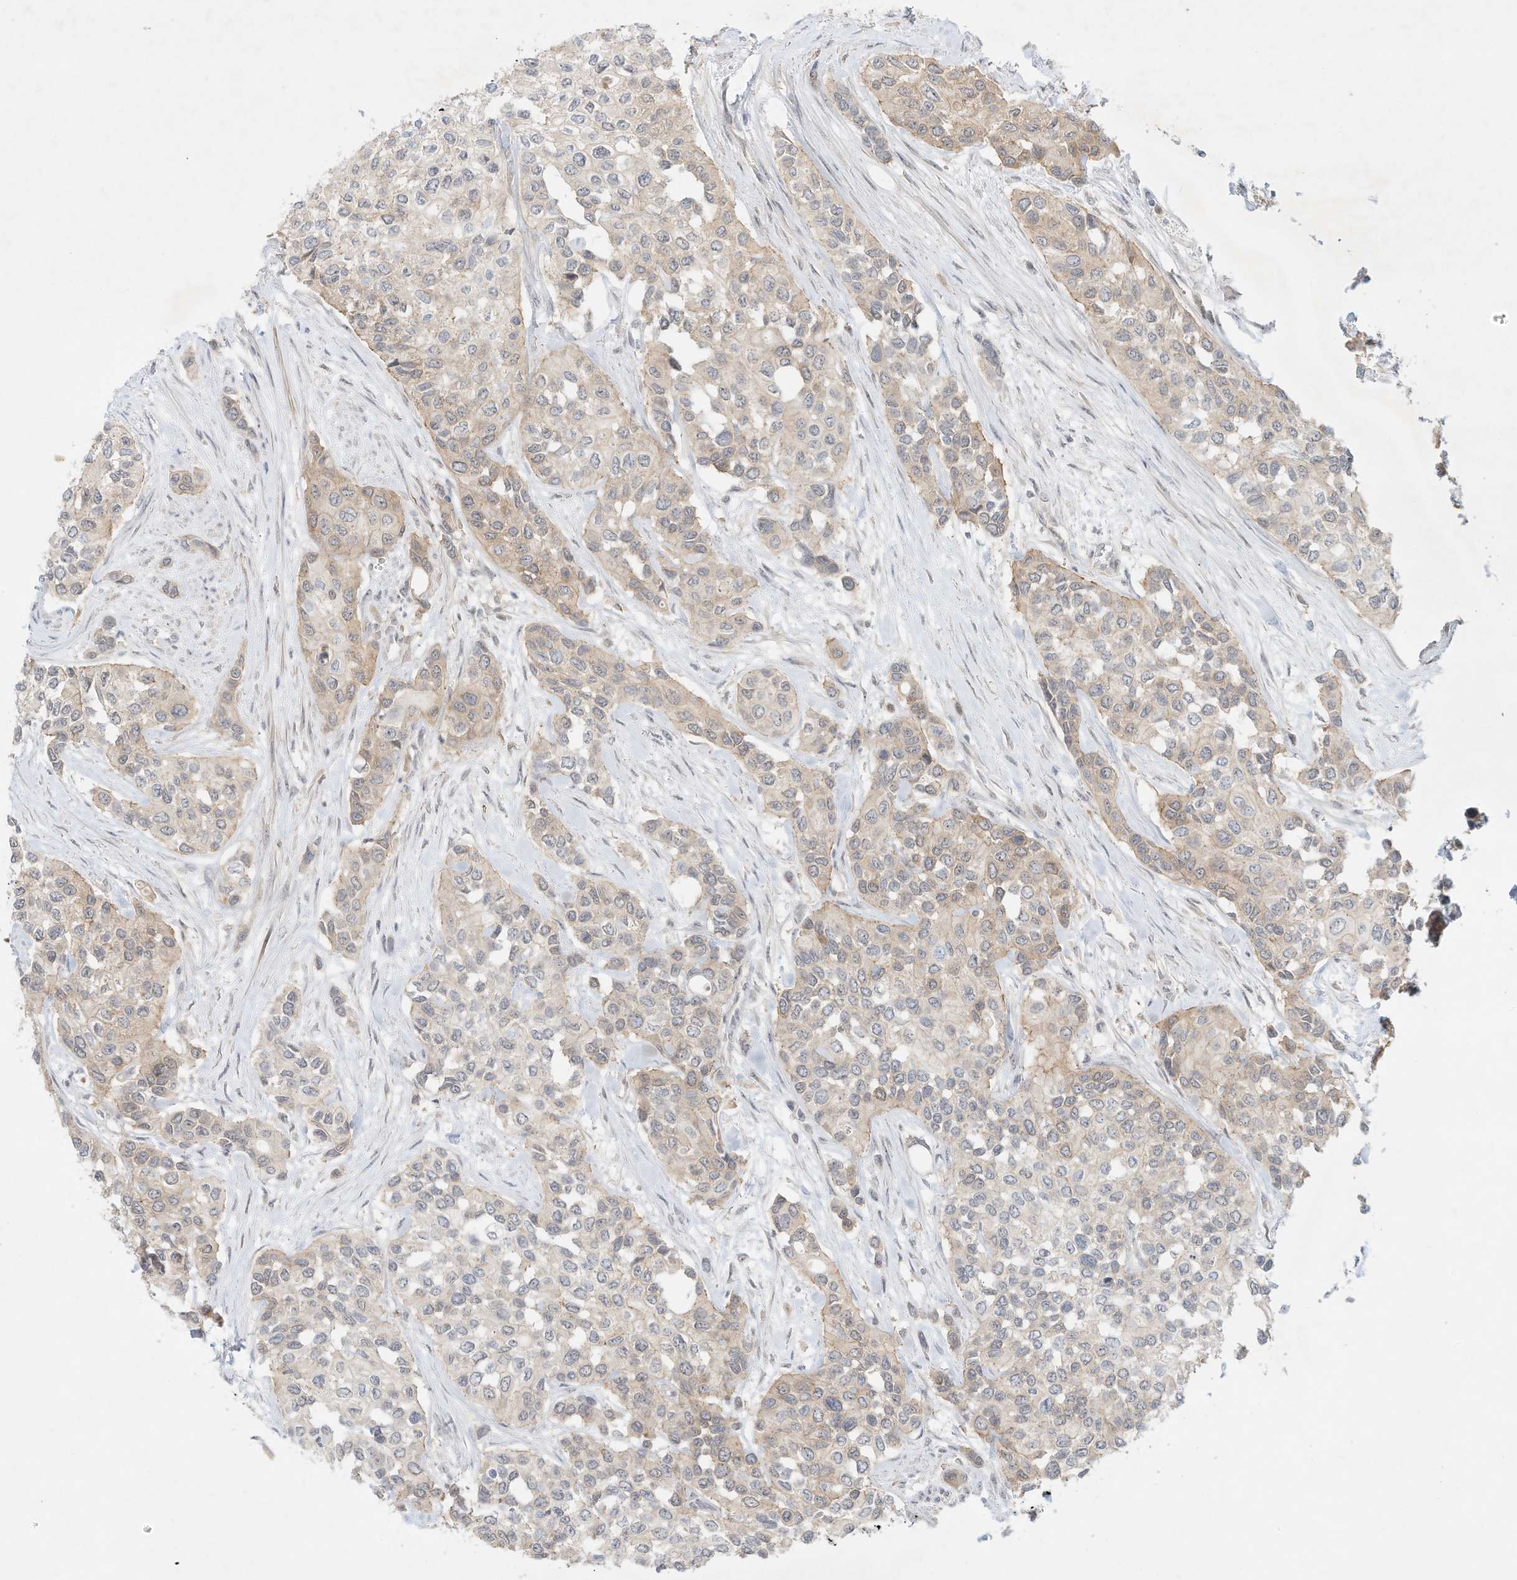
{"staining": {"intensity": "weak", "quantity": ">75%", "location": "cytoplasmic/membranous"}, "tissue": "urothelial cancer", "cell_type": "Tumor cells", "image_type": "cancer", "snomed": [{"axis": "morphology", "description": "Normal tissue, NOS"}, {"axis": "morphology", "description": "Urothelial carcinoma, High grade"}, {"axis": "topography", "description": "Vascular tissue"}, {"axis": "topography", "description": "Urinary bladder"}], "caption": "Immunohistochemical staining of human urothelial carcinoma (high-grade) exhibits low levels of weak cytoplasmic/membranous protein expression in approximately >75% of tumor cells.", "gene": "PAK6", "patient": {"sex": "female", "age": 56}}